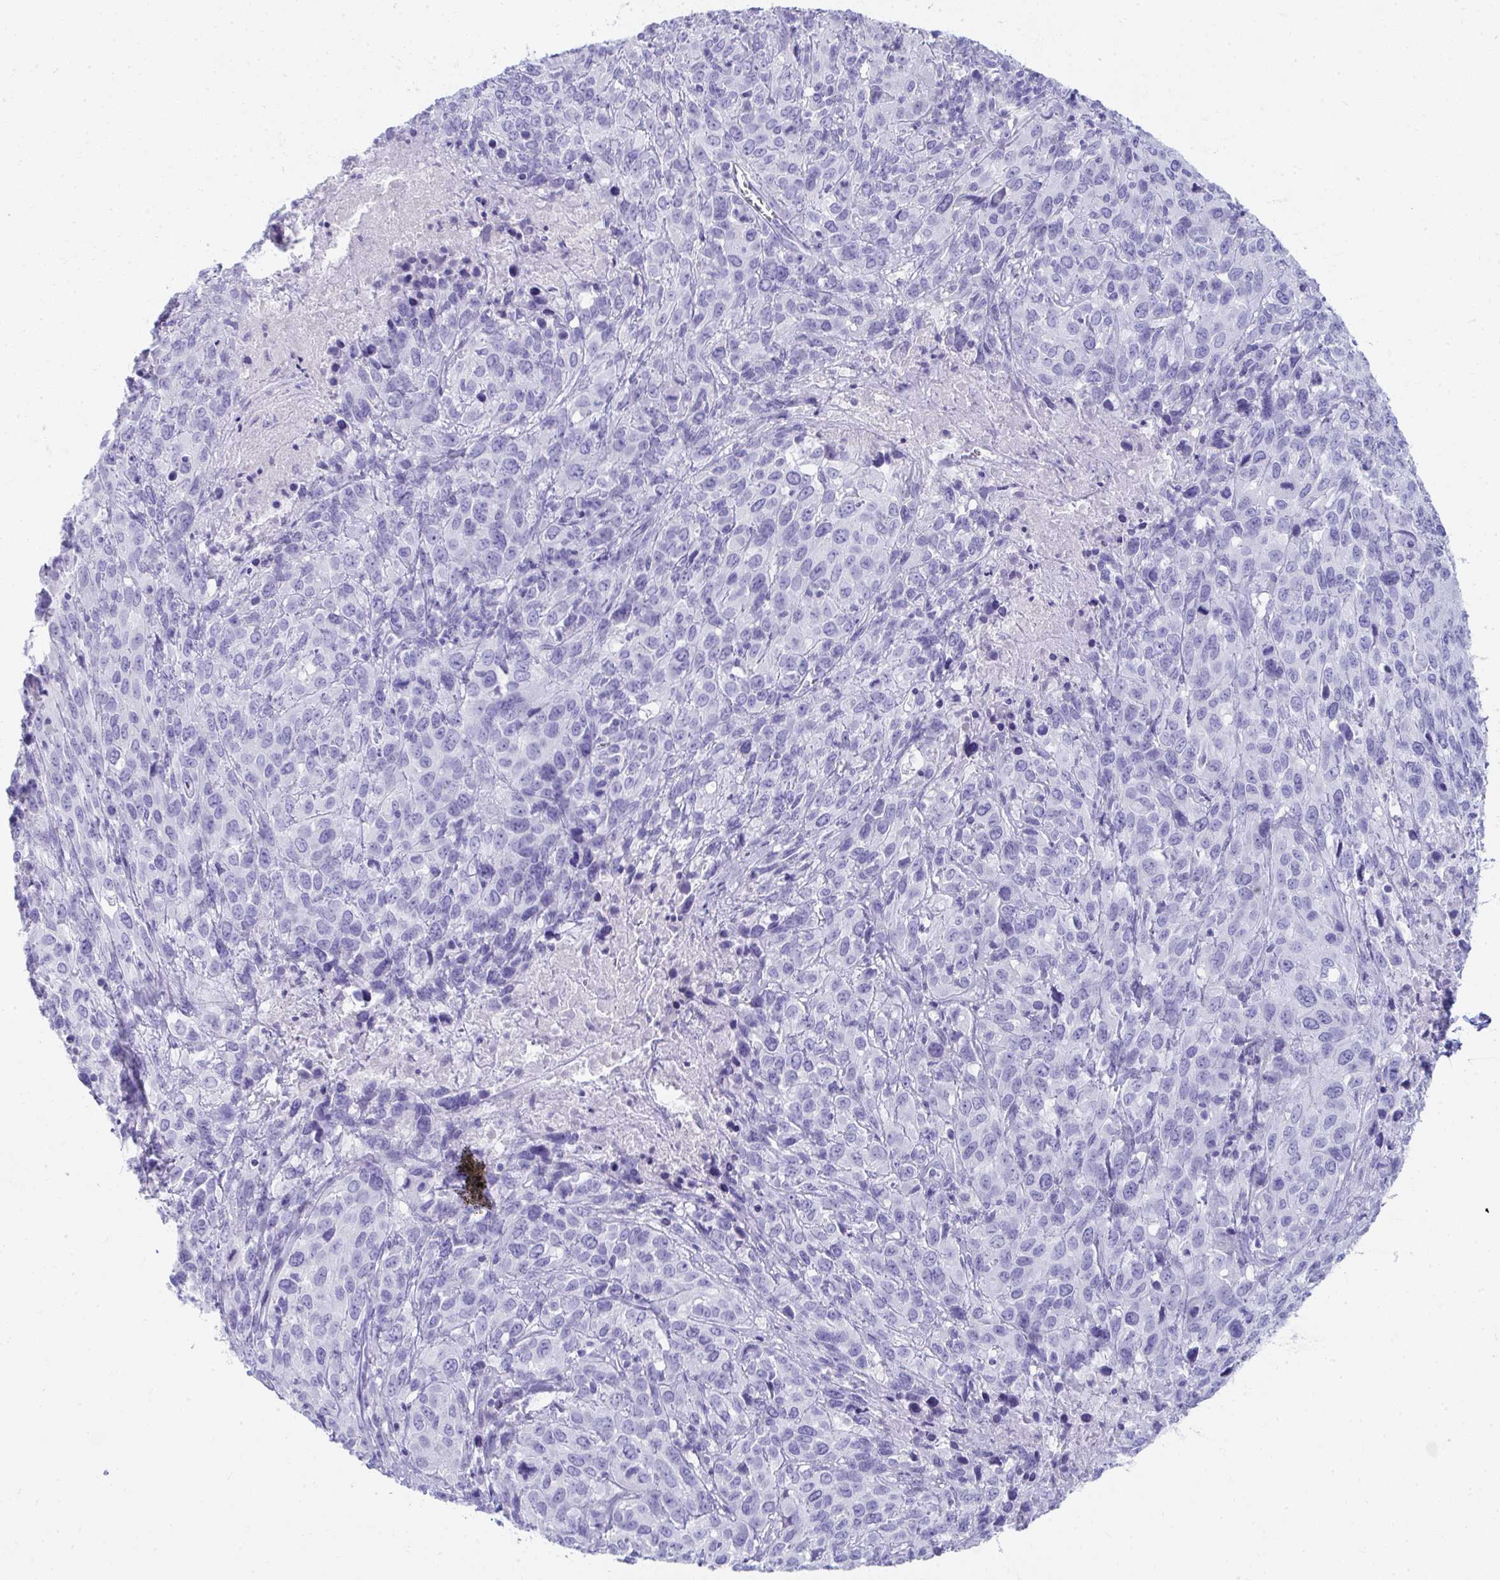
{"staining": {"intensity": "negative", "quantity": "none", "location": "none"}, "tissue": "cervical cancer", "cell_type": "Tumor cells", "image_type": "cancer", "snomed": [{"axis": "morphology", "description": "Normal tissue, NOS"}, {"axis": "morphology", "description": "Squamous cell carcinoma, NOS"}, {"axis": "topography", "description": "Cervix"}], "caption": "DAB immunohistochemical staining of human cervical cancer demonstrates no significant positivity in tumor cells.", "gene": "SEC14L3", "patient": {"sex": "female", "age": 51}}